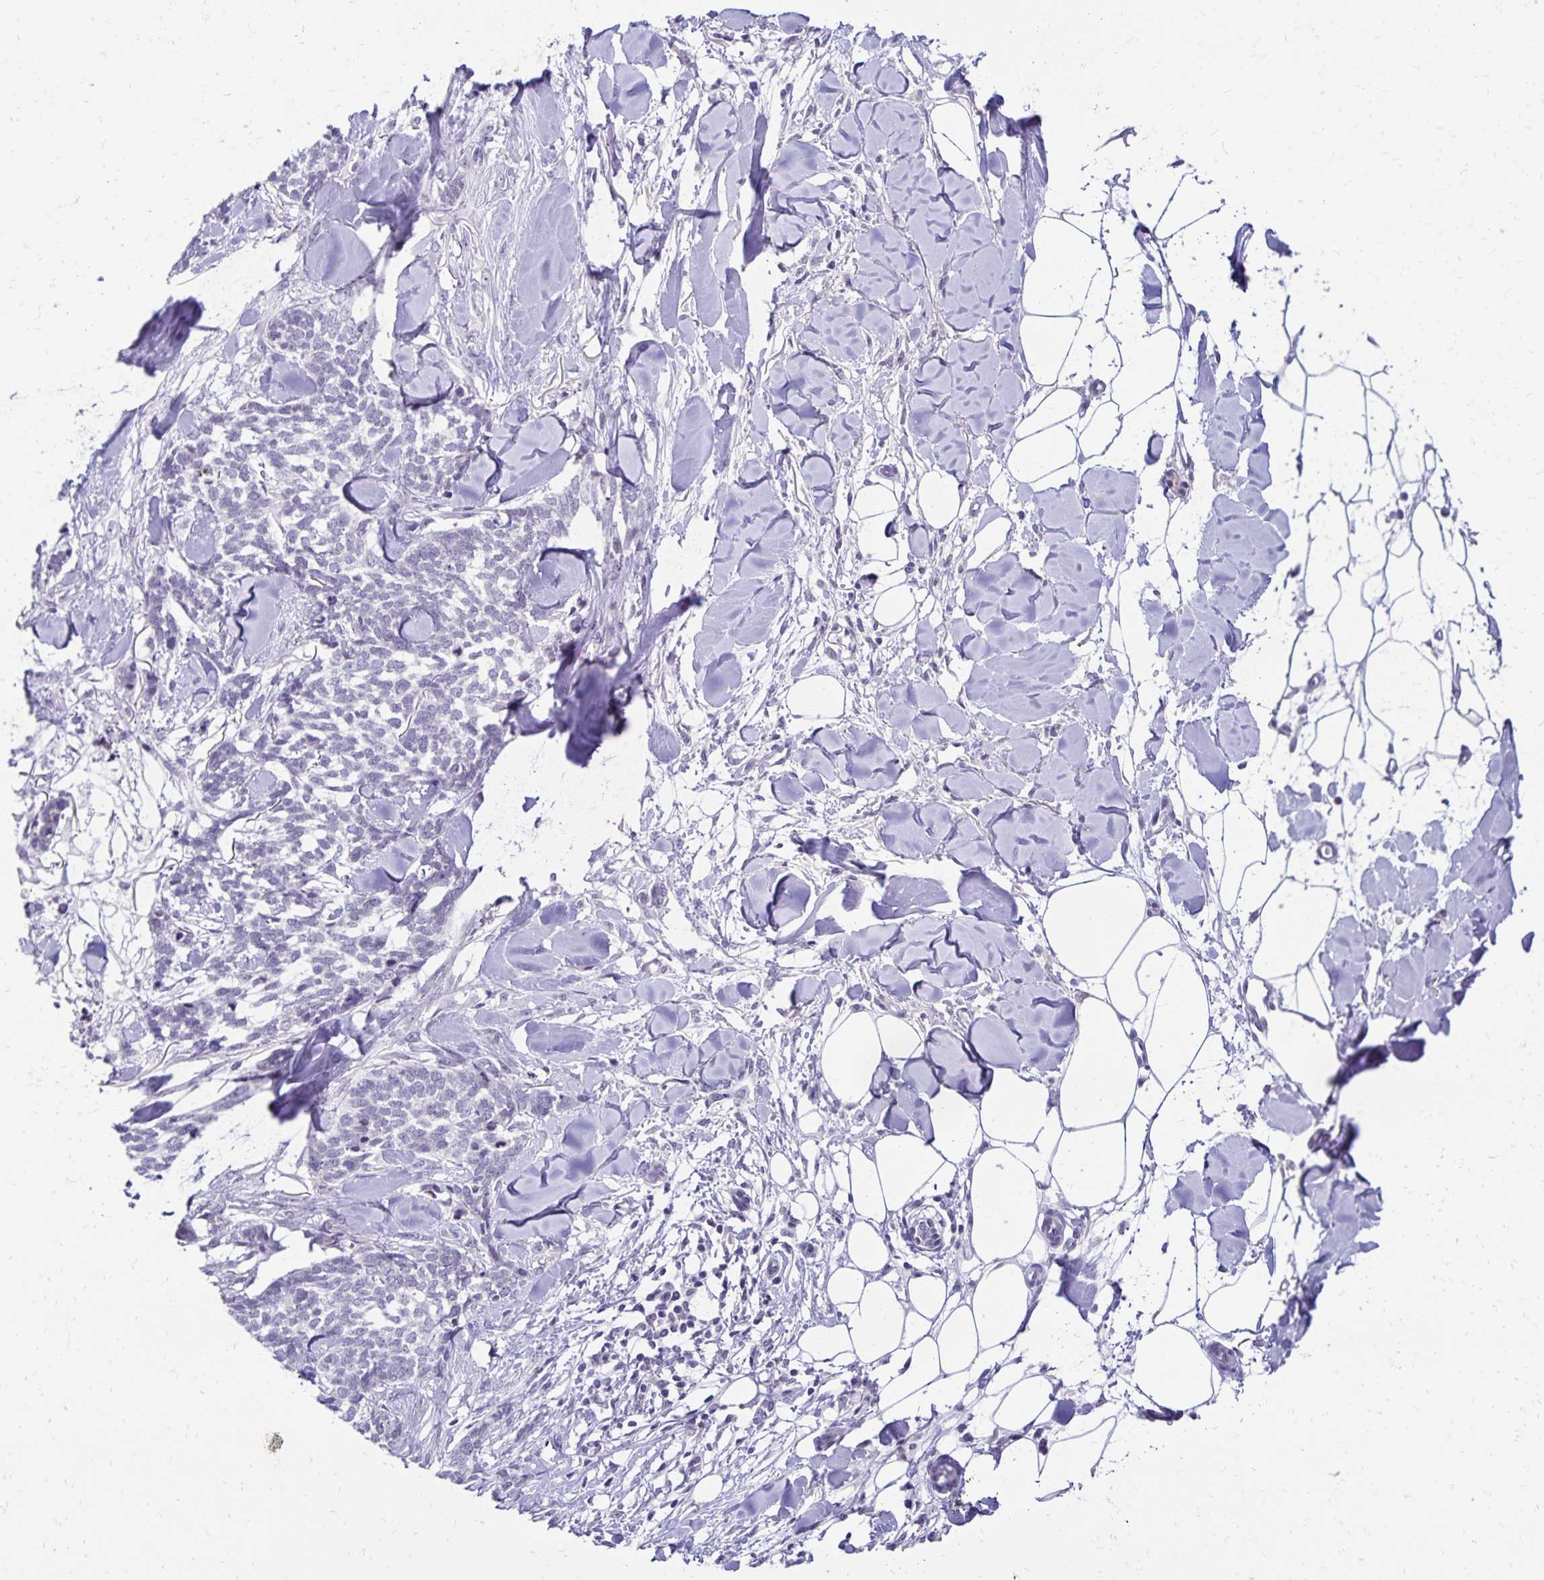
{"staining": {"intensity": "negative", "quantity": "none", "location": "none"}, "tissue": "skin cancer", "cell_type": "Tumor cells", "image_type": "cancer", "snomed": [{"axis": "morphology", "description": "Basal cell carcinoma"}, {"axis": "topography", "description": "Skin"}], "caption": "Immunohistochemistry micrograph of human skin cancer (basal cell carcinoma) stained for a protein (brown), which shows no expression in tumor cells.", "gene": "FAM166C", "patient": {"sex": "female", "age": 59}}